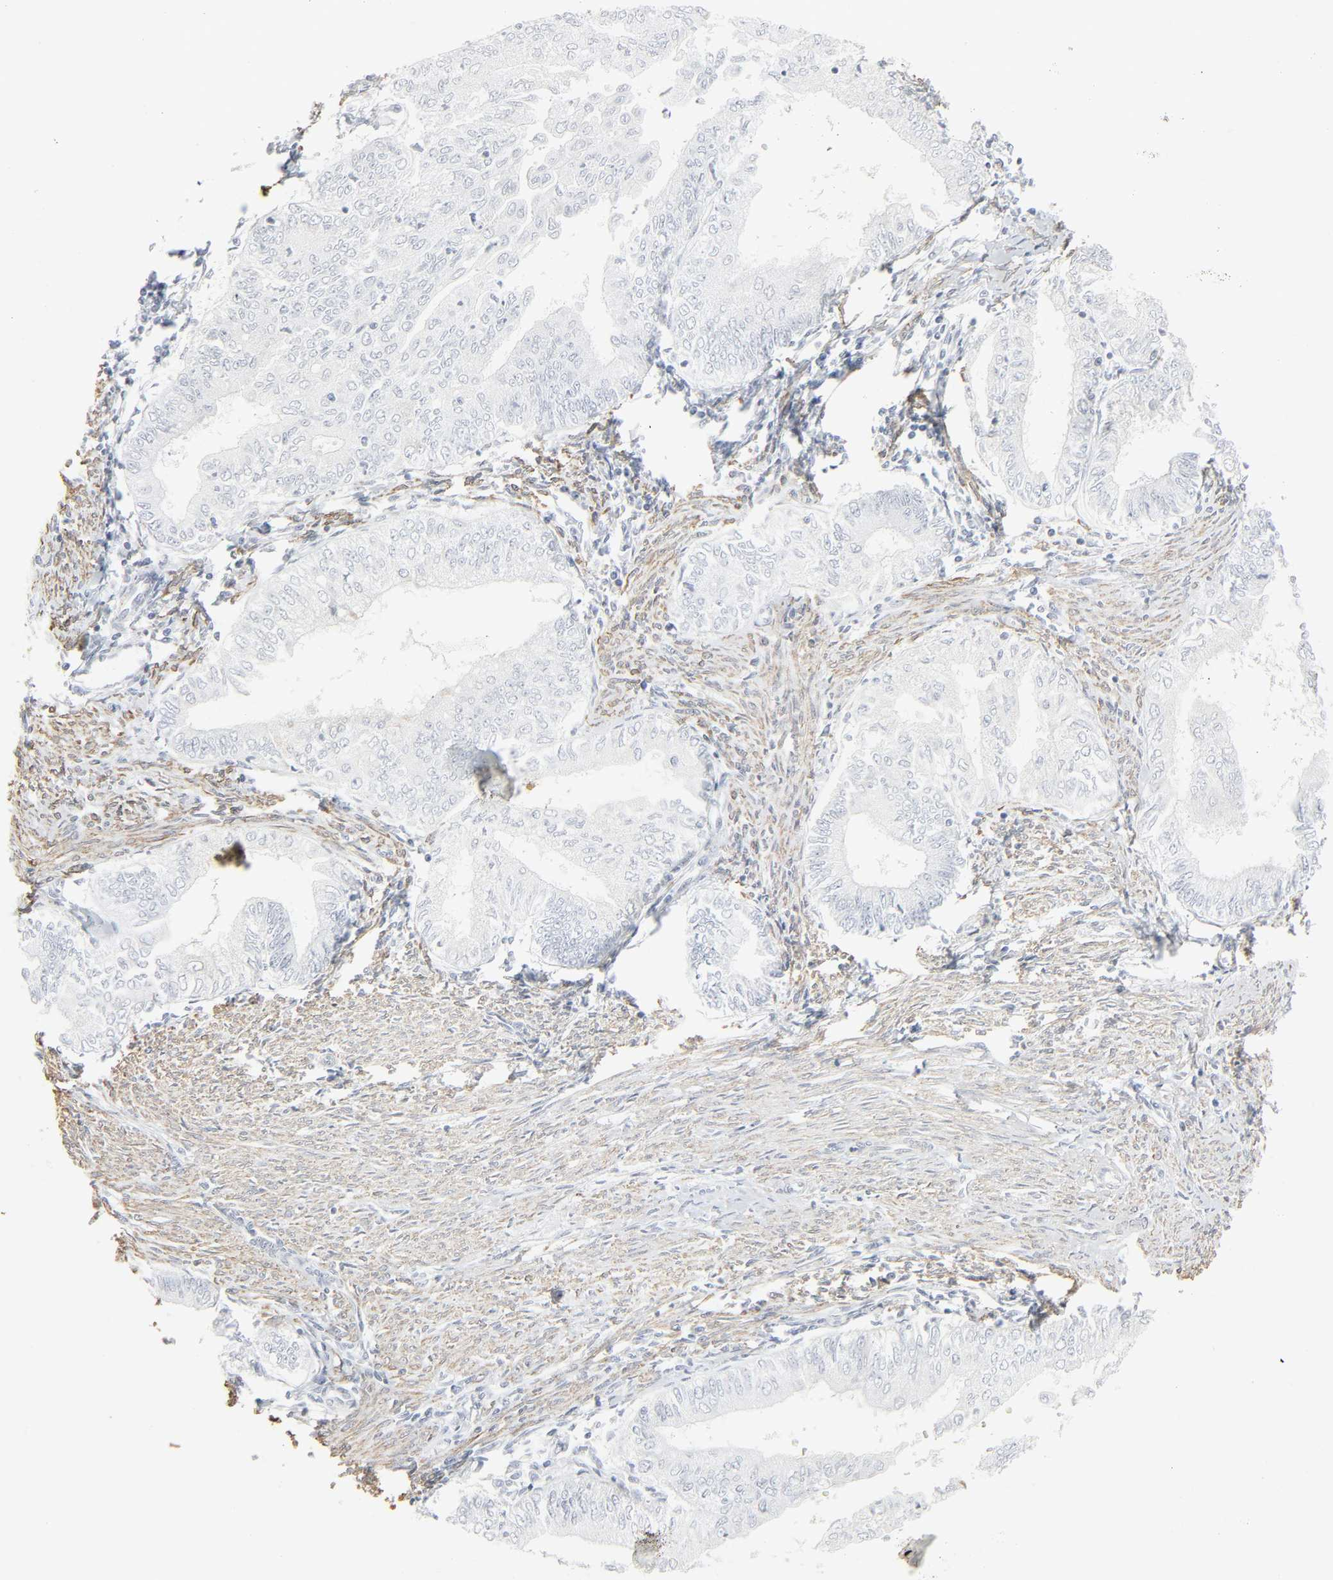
{"staining": {"intensity": "negative", "quantity": "none", "location": "none"}, "tissue": "endometrial cancer", "cell_type": "Tumor cells", "image_type": "cancer", "snomed": [{"axis": "morphology", "description": "Adenocarcinoma, NOS"}, {"axis": "topography", "description": "Endometrium"}], "caption": "This is an IHC photomicrograph of endometrial cancer. There is no expression in tumor cells.", "gene": "ZBTB16", "patient": {"sex": "female", "age": 66}}